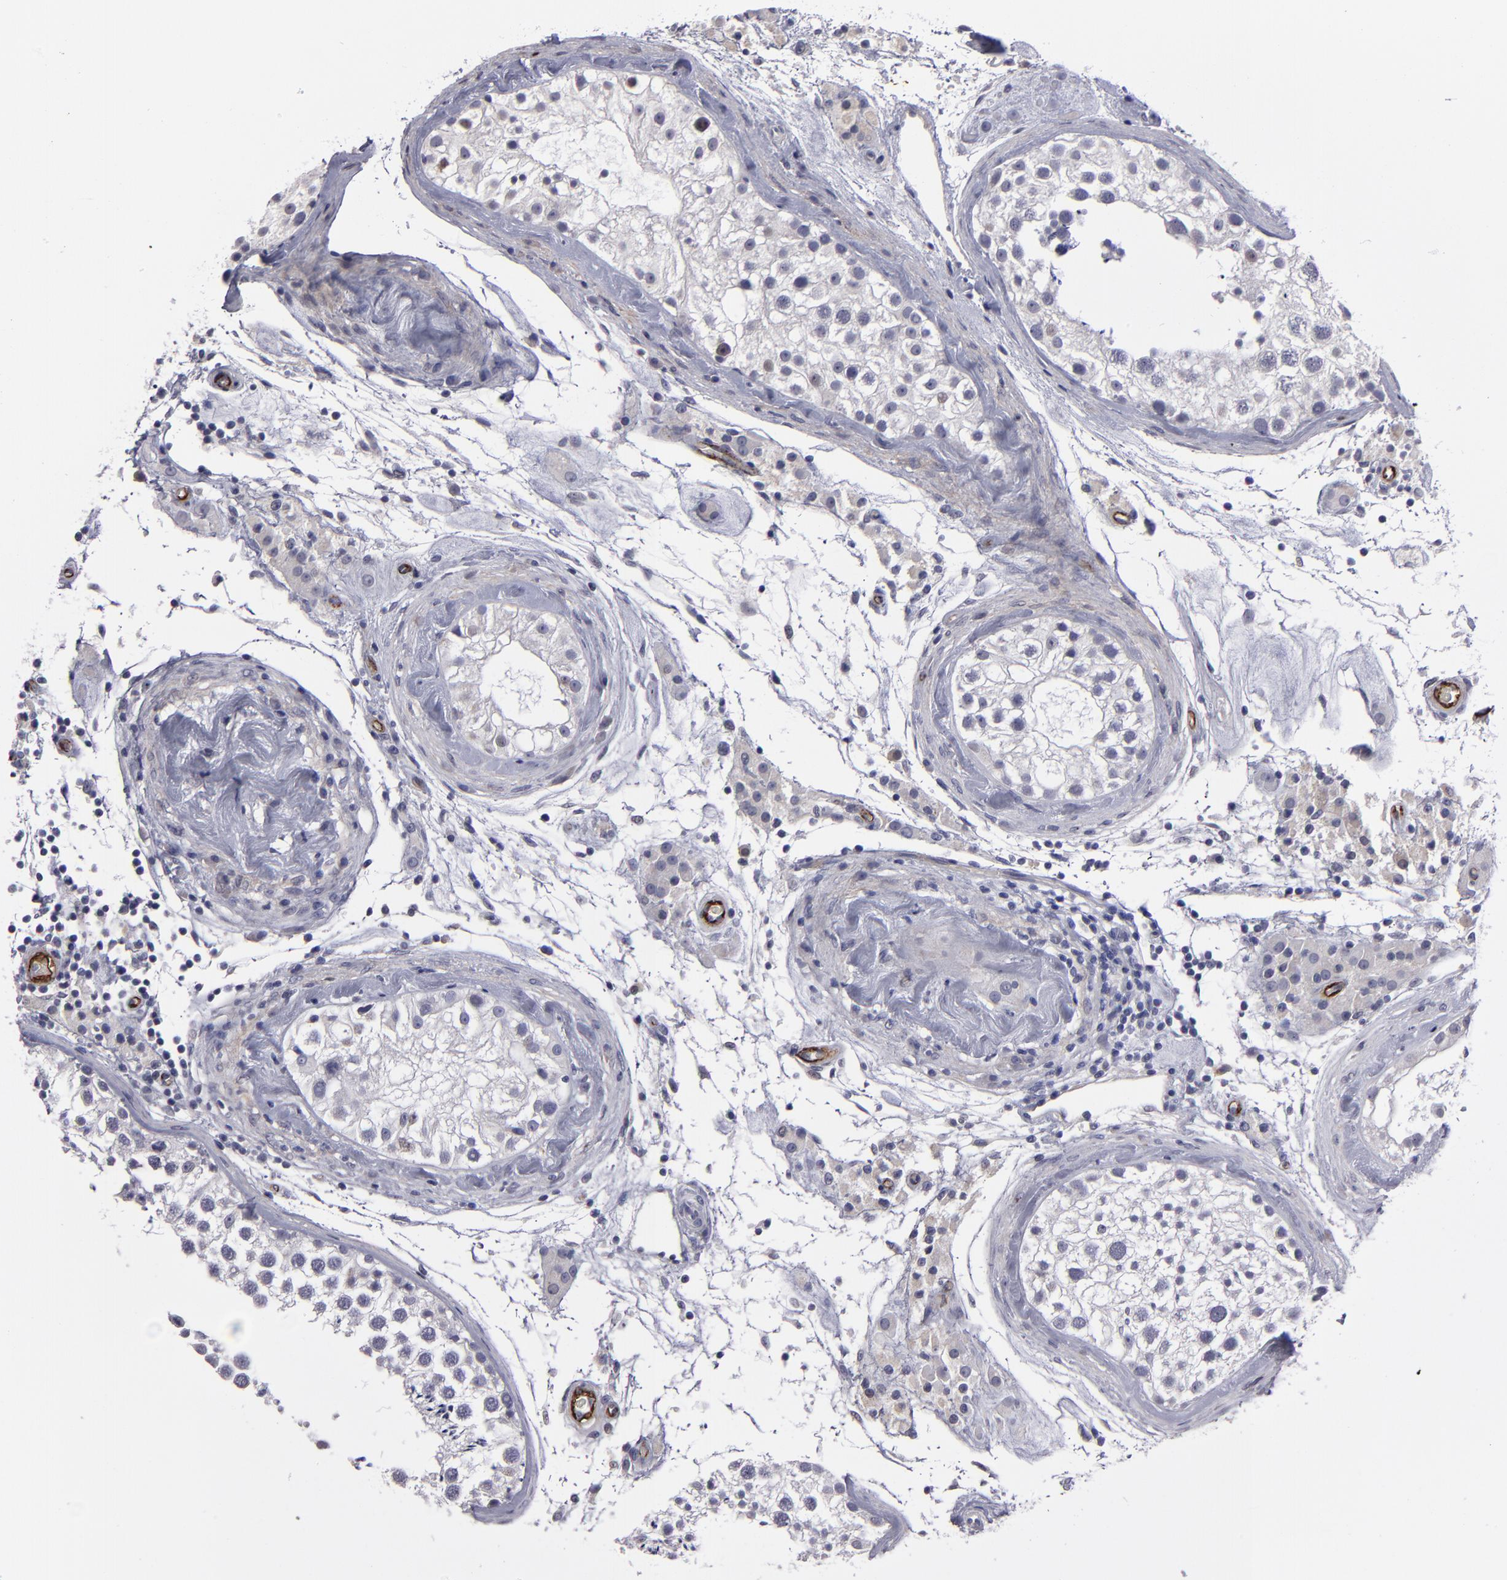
{"staining": {"intensity": "negative", "quantity": "none", "location": "none"}, "tissue": "testis", "cell_type": "Cells in seminiferous ducts", "image_type": "normal", "snomed": [{"axis": "morphology", "description": "Normal tissue, NOS"}, {"axis": "topography", "description": "Testis"}], "caption": "Human testis stained for a protein using IHC exhibits no positivity in cells in seminiferous ducts.", "gene": "ZNF175", "patient": {"sex": "male", "age": 46}}